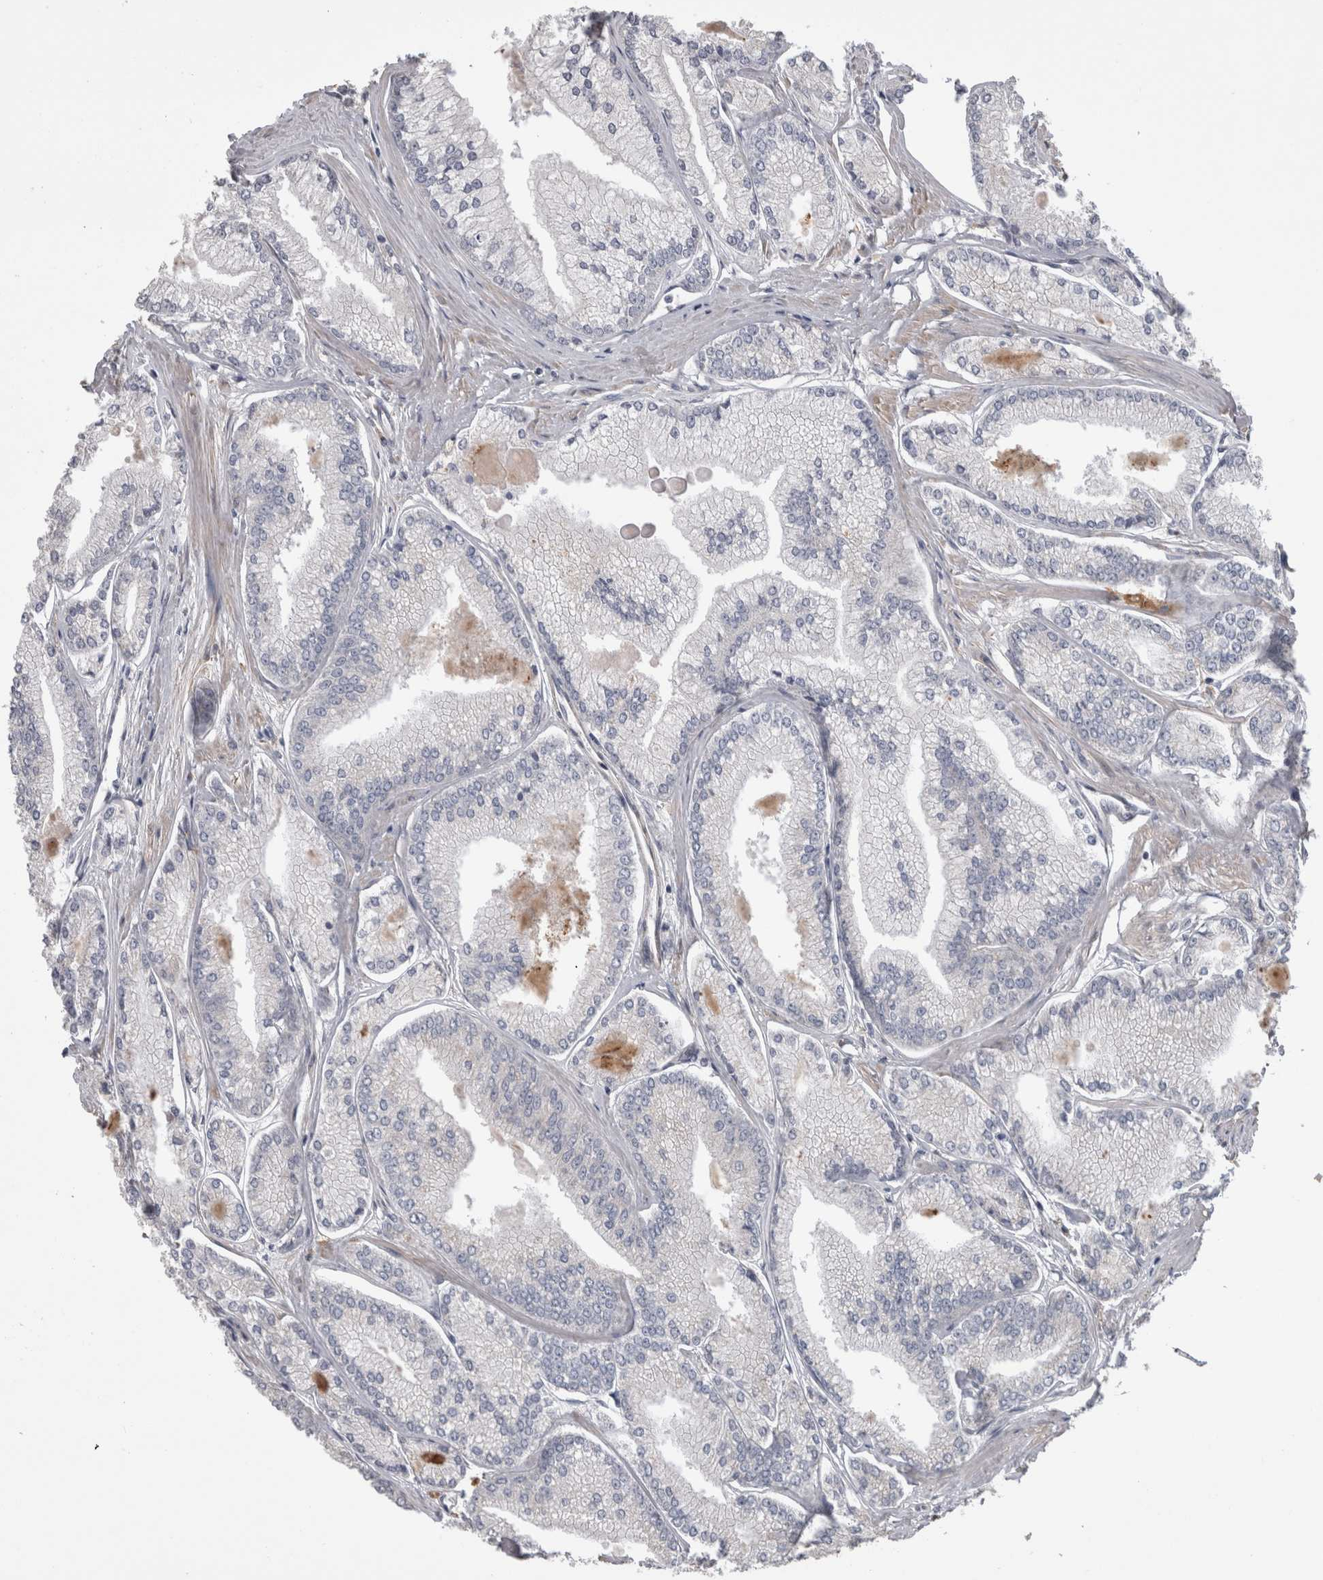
{"staining": {"intensity": "negative", "quantity": "none", "location": "none"}, "tissue": "prostate cancer", "cell_type": "Tumor cells", "image_type": "cancer", "snomed": [{"axis": "morphology", "description": "Adenocarcinoma, Low grade"}, {"axis": "topography", "description": "Prostate"}], "caption": "Histopathology image shows no protein expression in tumor cells of adenocarcinoma (low-grade) (prostate) tissue. The staining was performed using DAB to visualize the protein expression in brown, while the nuclei were stained in blue with hematoxylin (Magnification: 20x).", "gene": "STC1", "patient": {"sex": "male", "age": 52}}